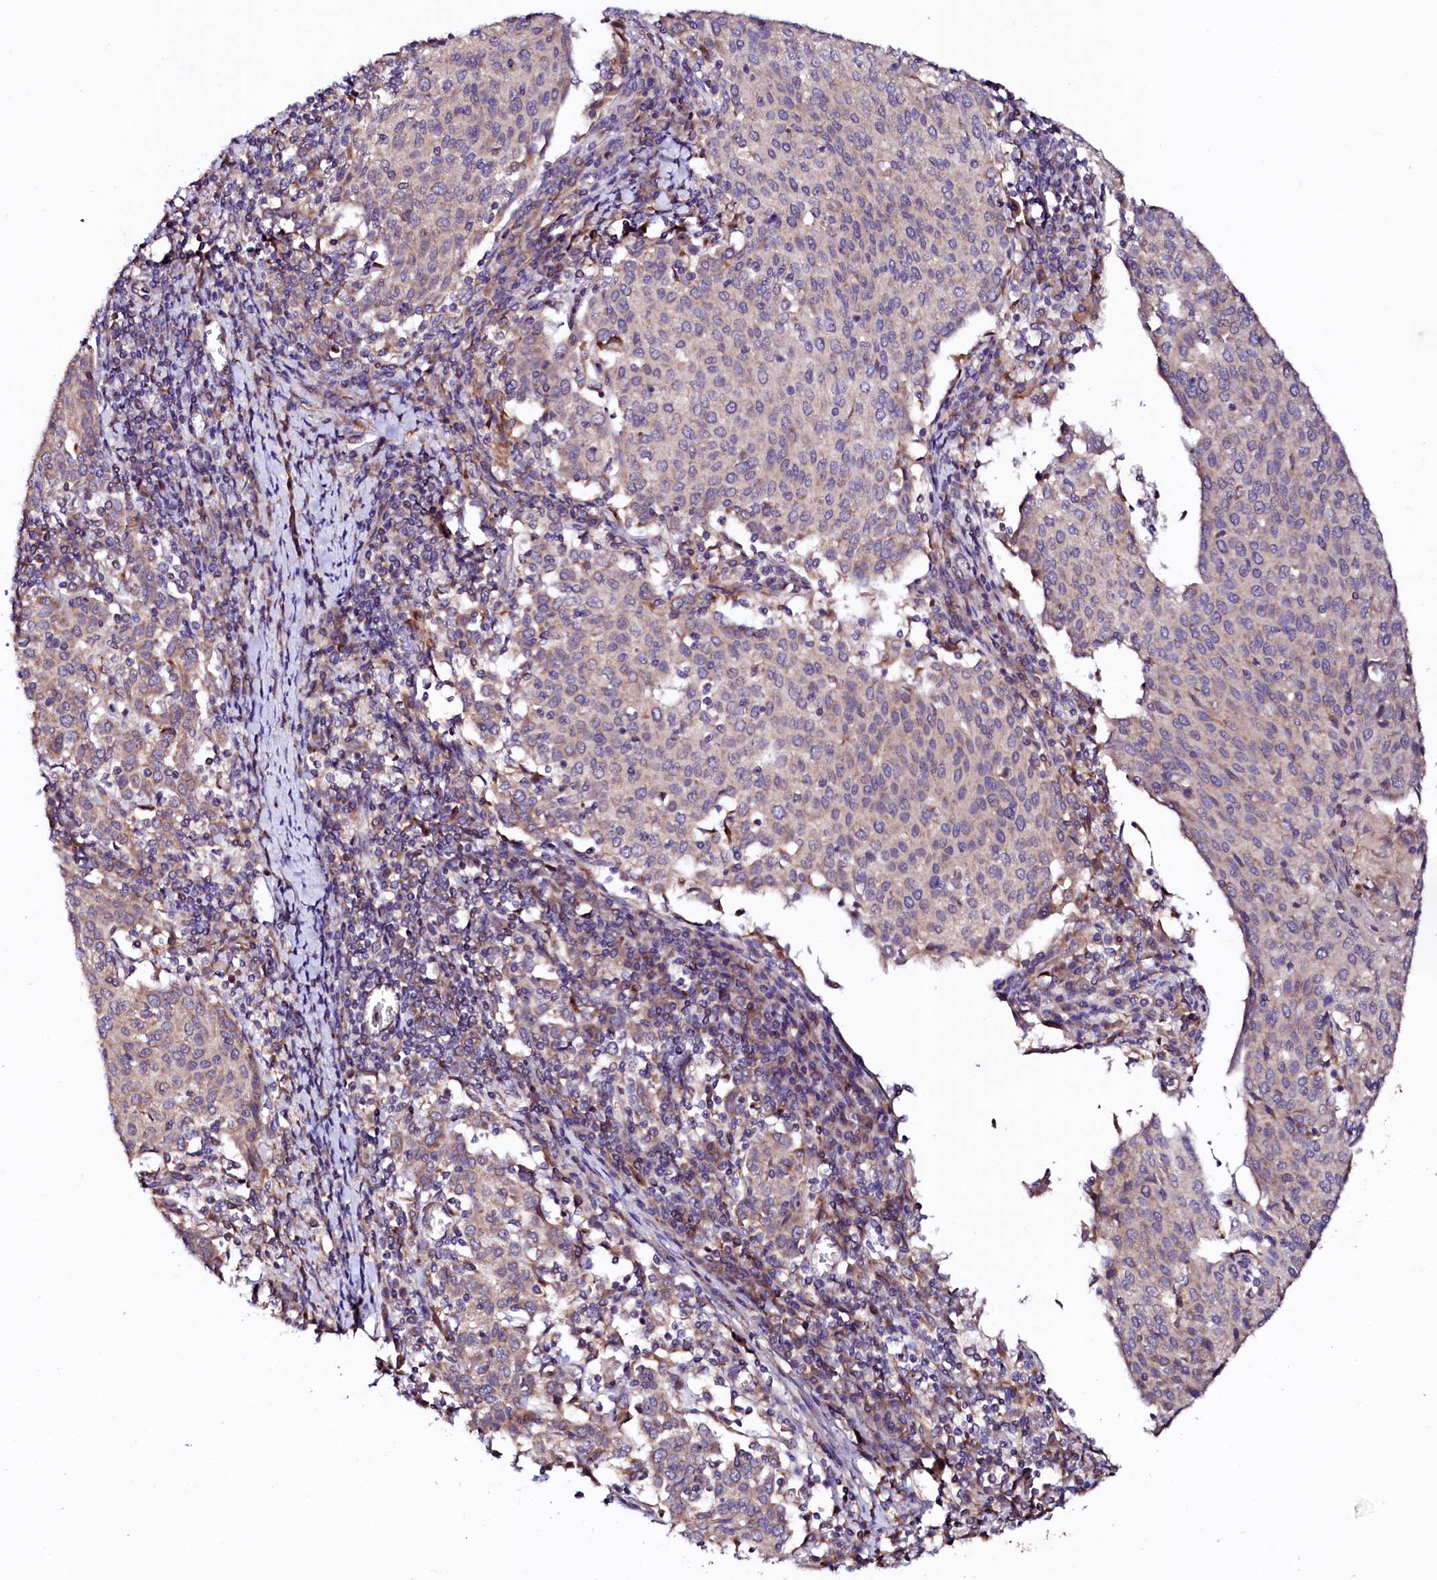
{"staining": {"intensity": "weak", "quantity": "<25%", "location": "cytoplasmic/membranous"}, "tissue": "cervical cancer", "cell_type": "Tumor cells", "image_type": "cancer", "snomed": [{"axis": "morphology", "description": "Squamous cell carcinoma, NOS"}, {"axis": "topography", "description": "Cervix"}], "caption": "Cervical squamous cell carcinoma was stained to show a protein in brown. There is no significant expression in tumor cells.", "gene": "UBE3C", "patient": {"sex": "female", "age": 46}}